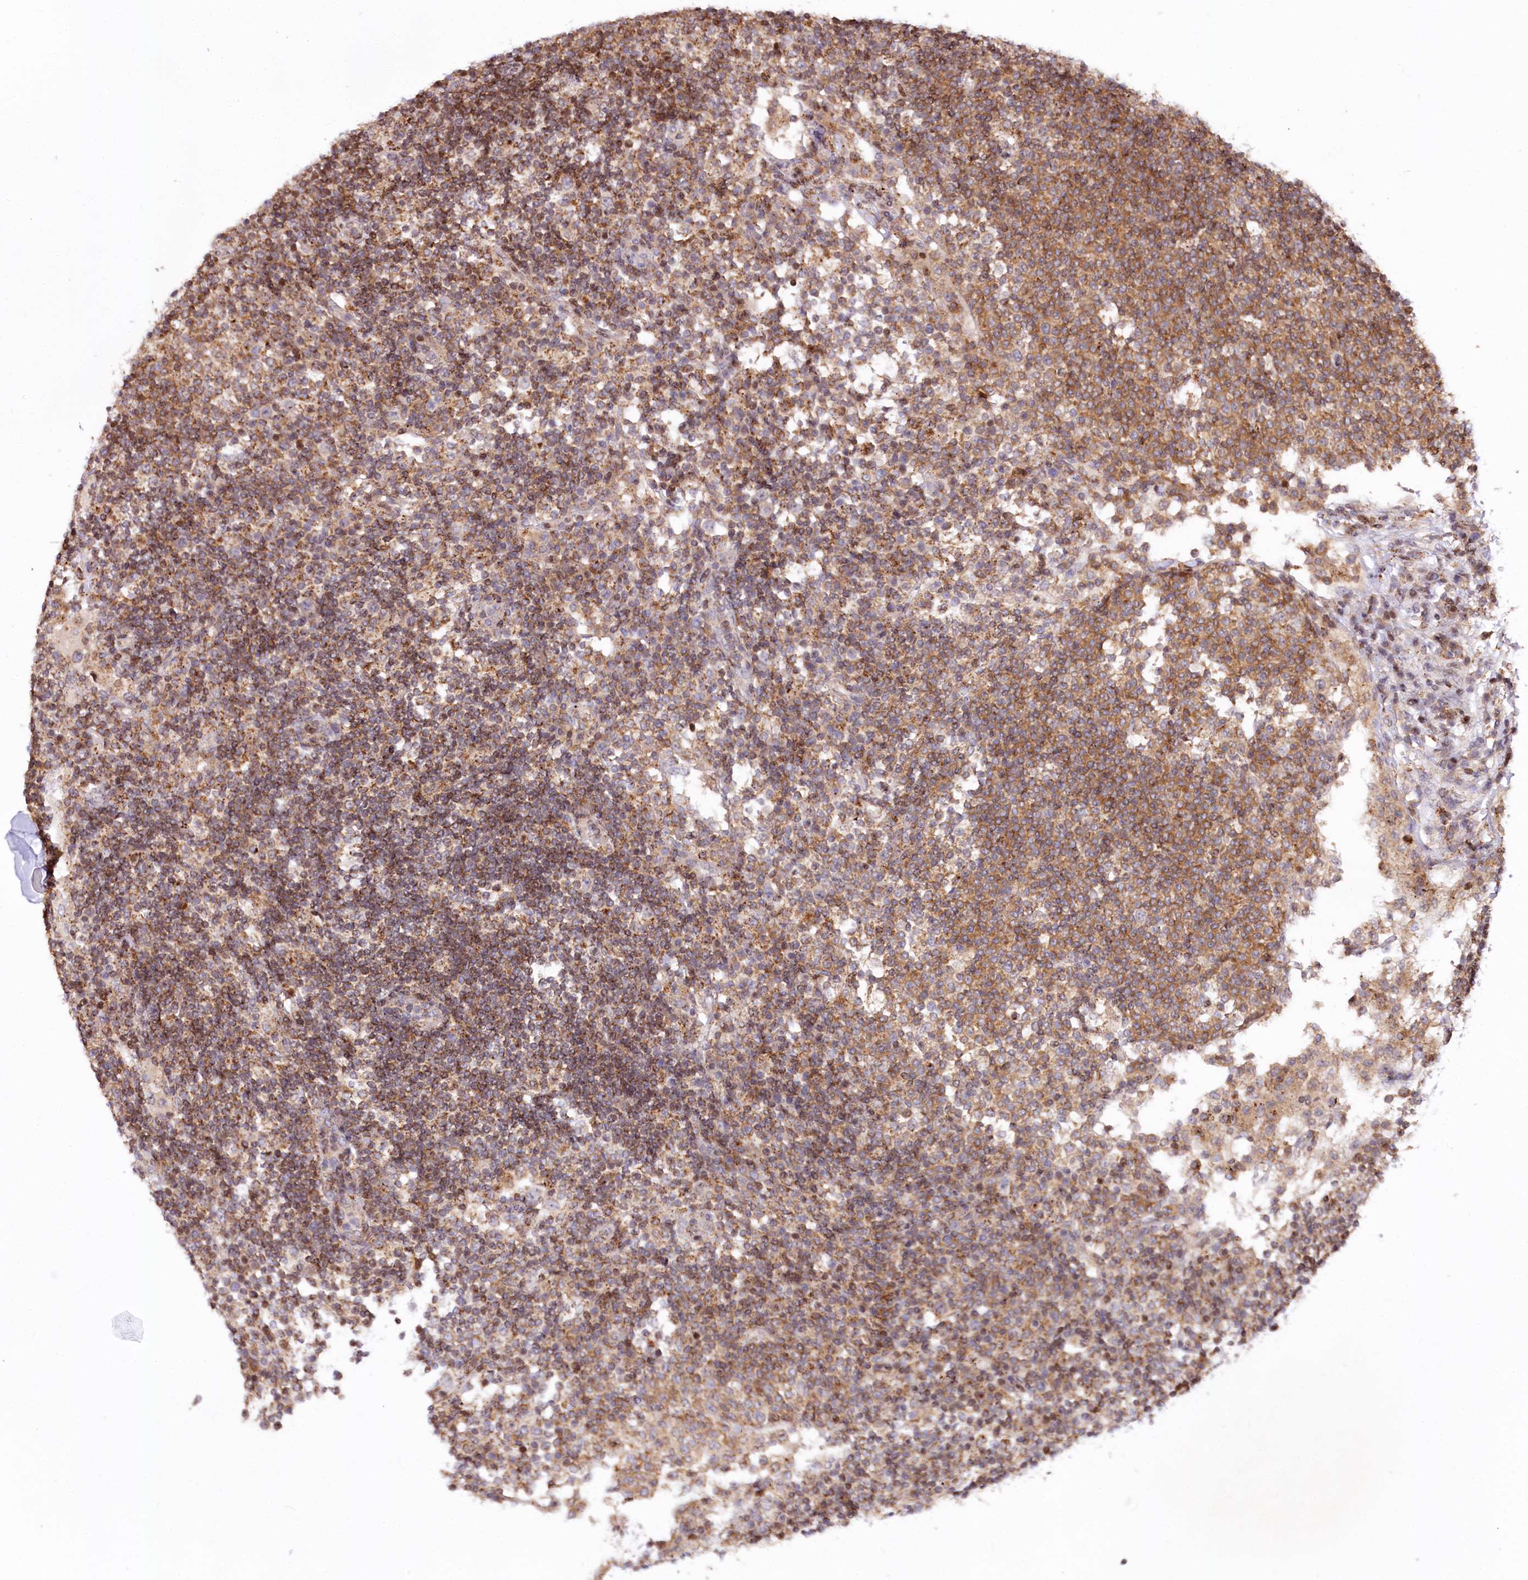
{"staining": {"intensity": "moderate", "quantity": ">75%", "location": "cytoplasmic/membranous"}, "tissue": "lymph node", "cell_type": "Germinal center cells", "image_type": "normal", "snomed": [{"axis": "morphology", "description": "Normal tissue, NOS"}, {"axis": "topography", "description": "Lymph node"}], "caption": "Protein staining exhibits moderate cytoplasmic/membranous expression in about >75% of germinal center cells in unremarkable lymph node.", "gene": "ZFYVE27", "patient": {"sex": "female", "age": 53}}